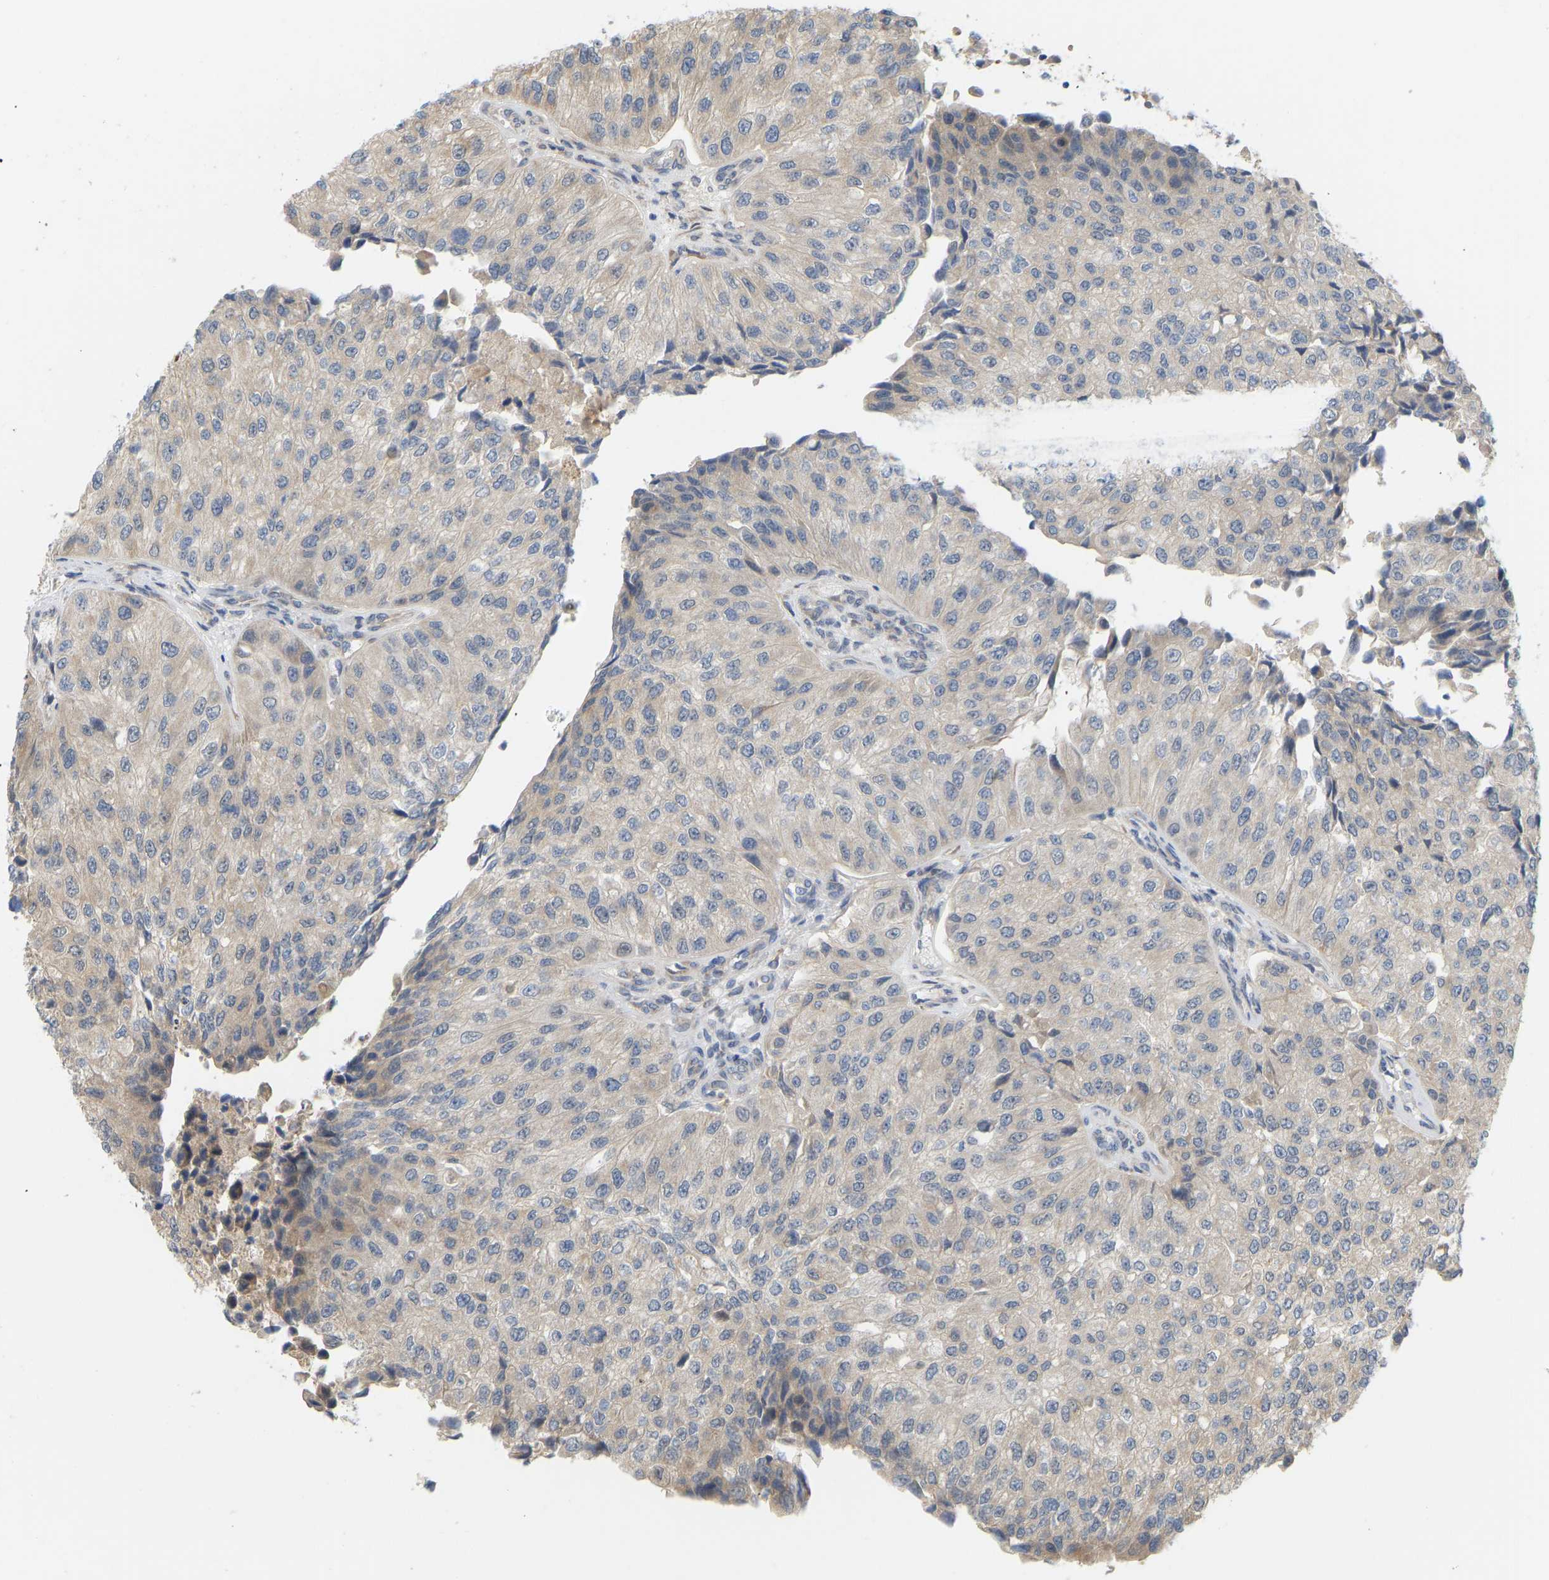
{"staining": {"intensity": "weak", "quantity": "<25%", "location": "cytoplasmic/membranous"}, "tissue": "urothelial cancer", "cell_type": "Tumor cells", "image_type": "cancer", "snomed": [{"axis": "morphology", "description": "Urothelial carcinoma, High grade"}, {"axis": "topography", "description": "Kidney"}, {"axis": "topography", "description": "Urinary bladder"}], "caption": "Tumor cells are negative for brown protein staining in urothelial carcinoma (high-grade).", "gene": "BEND3", "patient": {"sex": "male", "age": 77}}